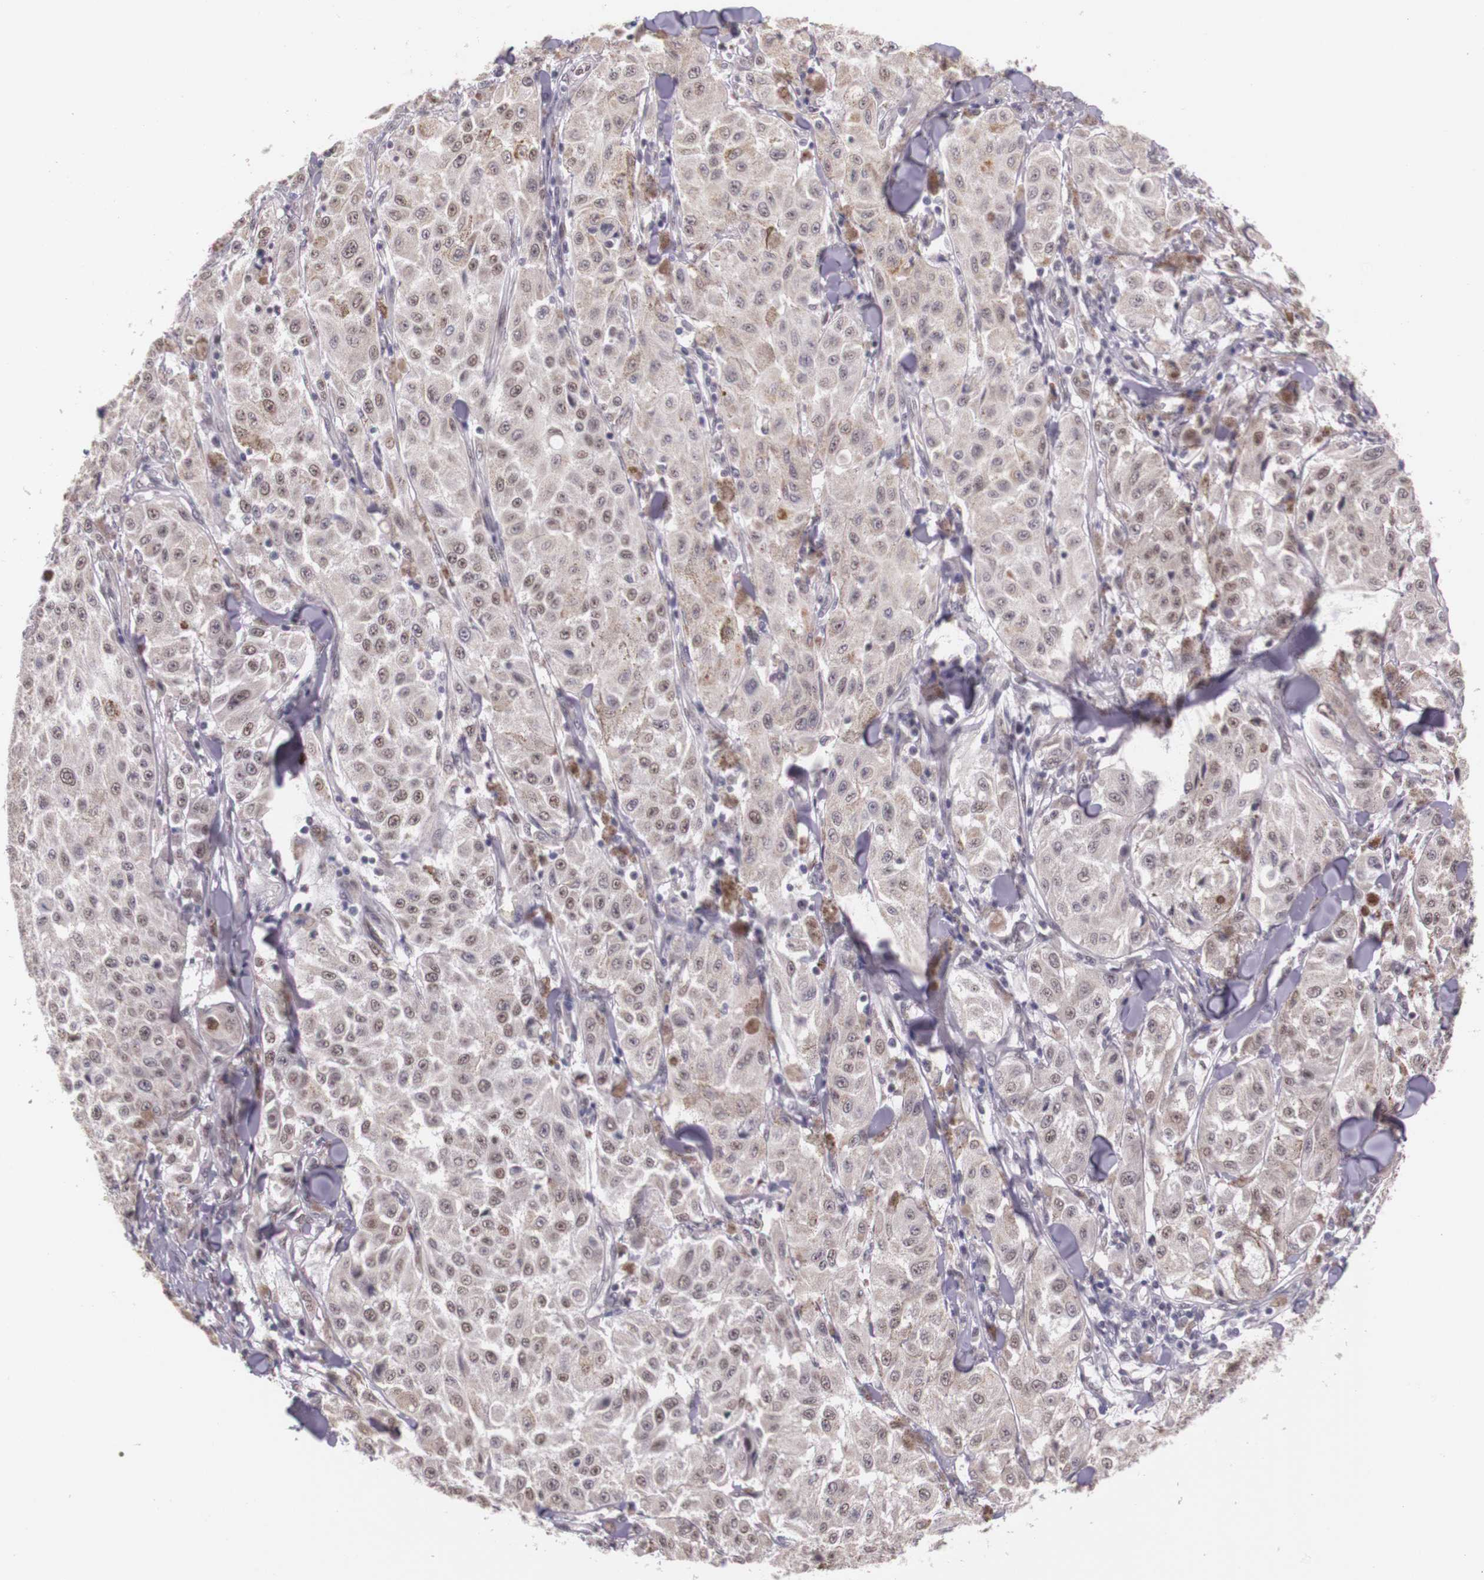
{"staining": {"intensity": "weak", "quantity": "25%-75%", "location": "nuclear"}, "tissue": "melanoma", "cell_type": "Tumor cells", "image_type": "cancer", "snomed": [{"axis": "morphology", "description": "Malignant melanoma, NOS"}, {"axis": "topography", "description": "Skin"}], "caption": "Immunohistochemistry (DAB) staining of melanoma demonstrates weak nuclear protein positivity in about 25%-75% of tumor cells.", "gene": "WDR13", "patient": {"sex": "female", "age": 64}}